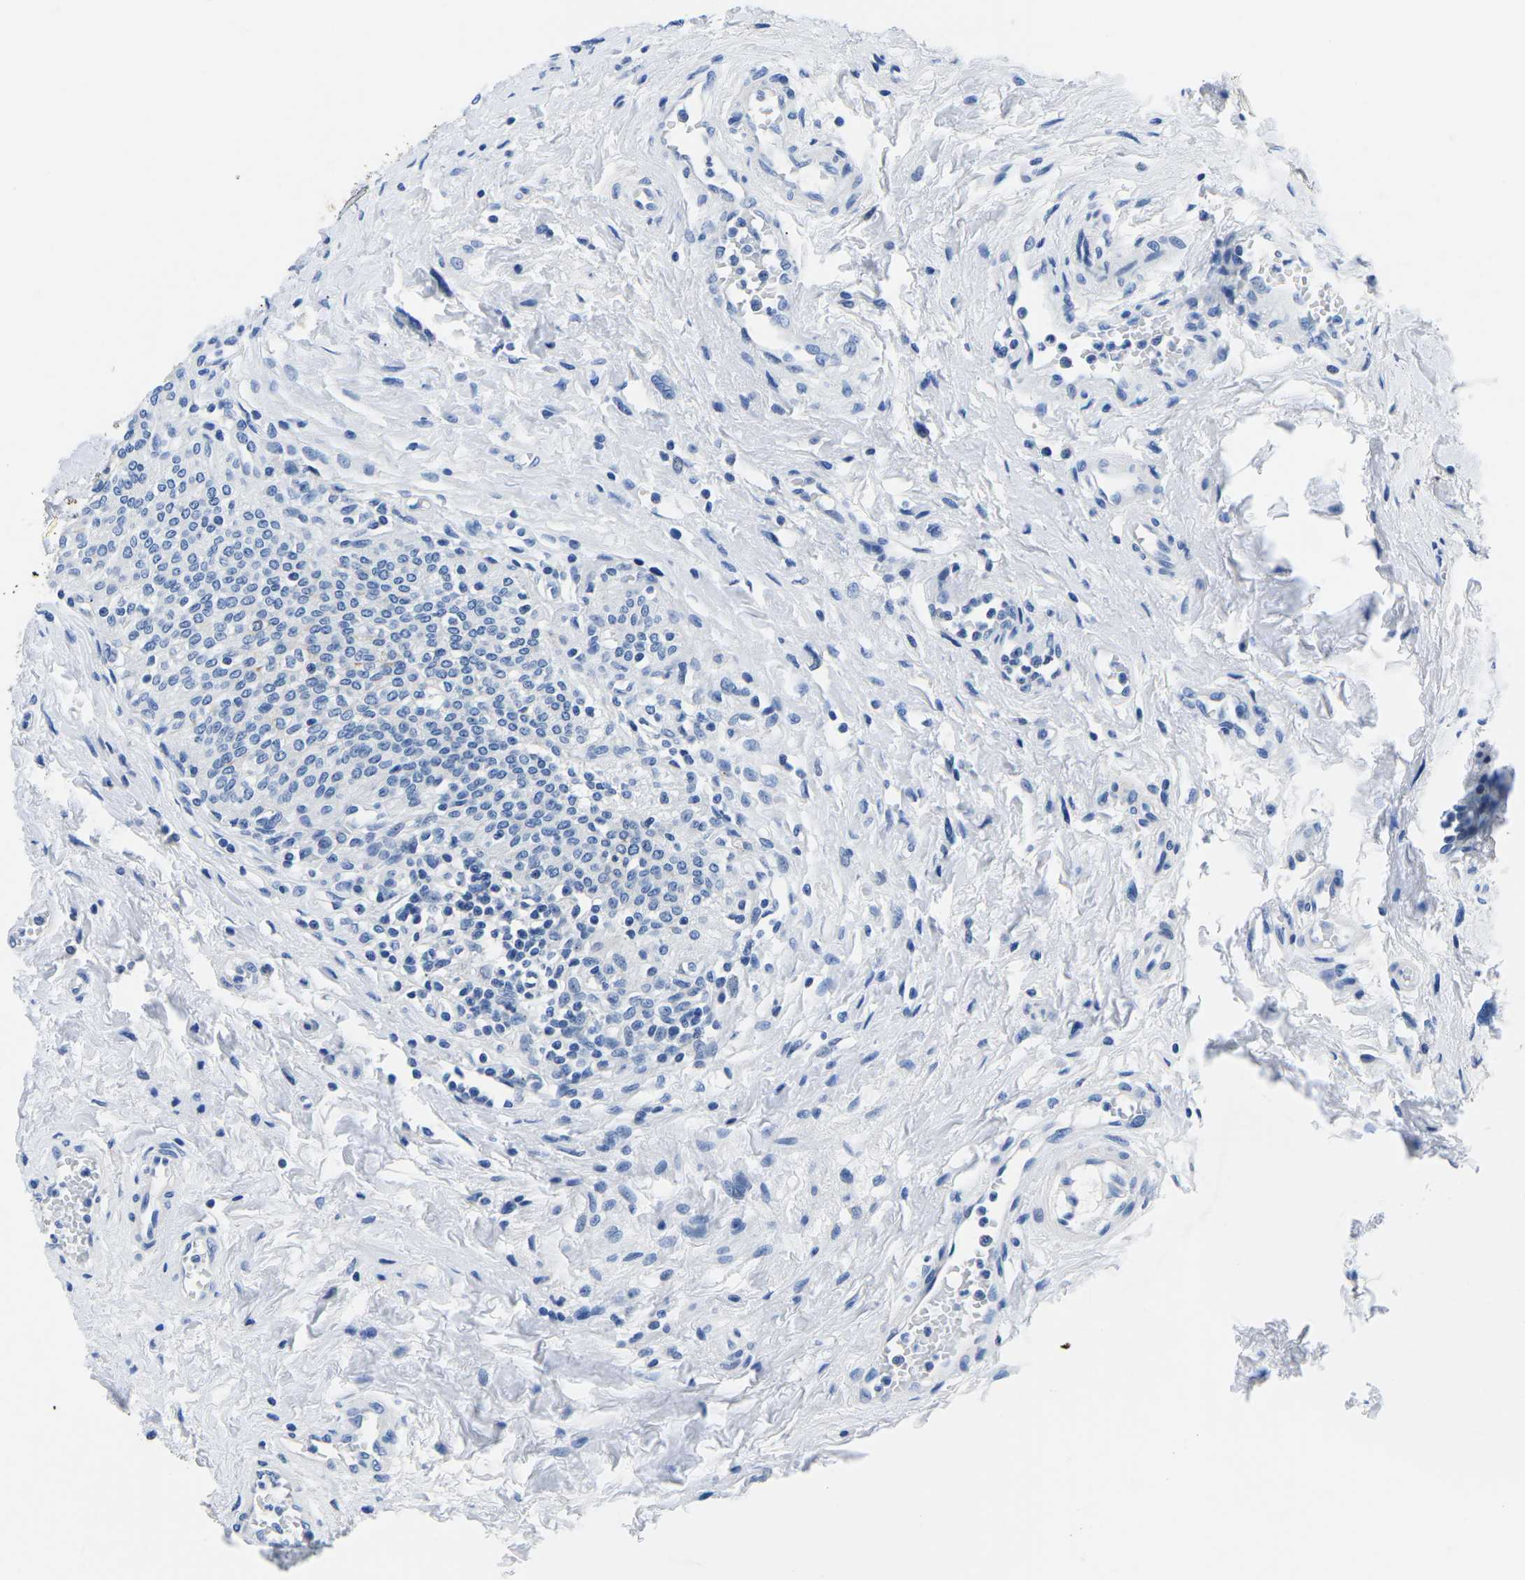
{"staining": {"intensity": "strong", "quantity": "<25%", "location": "cytoplasmic/membranous"}, "tissue": "urinary bladder", "cell_type": "Urothelial cells", "image_type": "normal", "snomed": [{"axis": "morphology", "description": "Normal tissue, NOS"}, {"axis": "topography", "description": "Urinary bladder"}], "caption": "High-magnification brightfield microscopy of normal urinary bladder stained with DAB (3,3'-diaminobenzidine) (brown) and counterstained with hematoxylin (blue). urothelial cells exhibit strong cytoplasmic/membranous positivity is present in about<25% of cells.", "gene": "CYP1A2", "patient": {"sex": "male", "age": 55}}